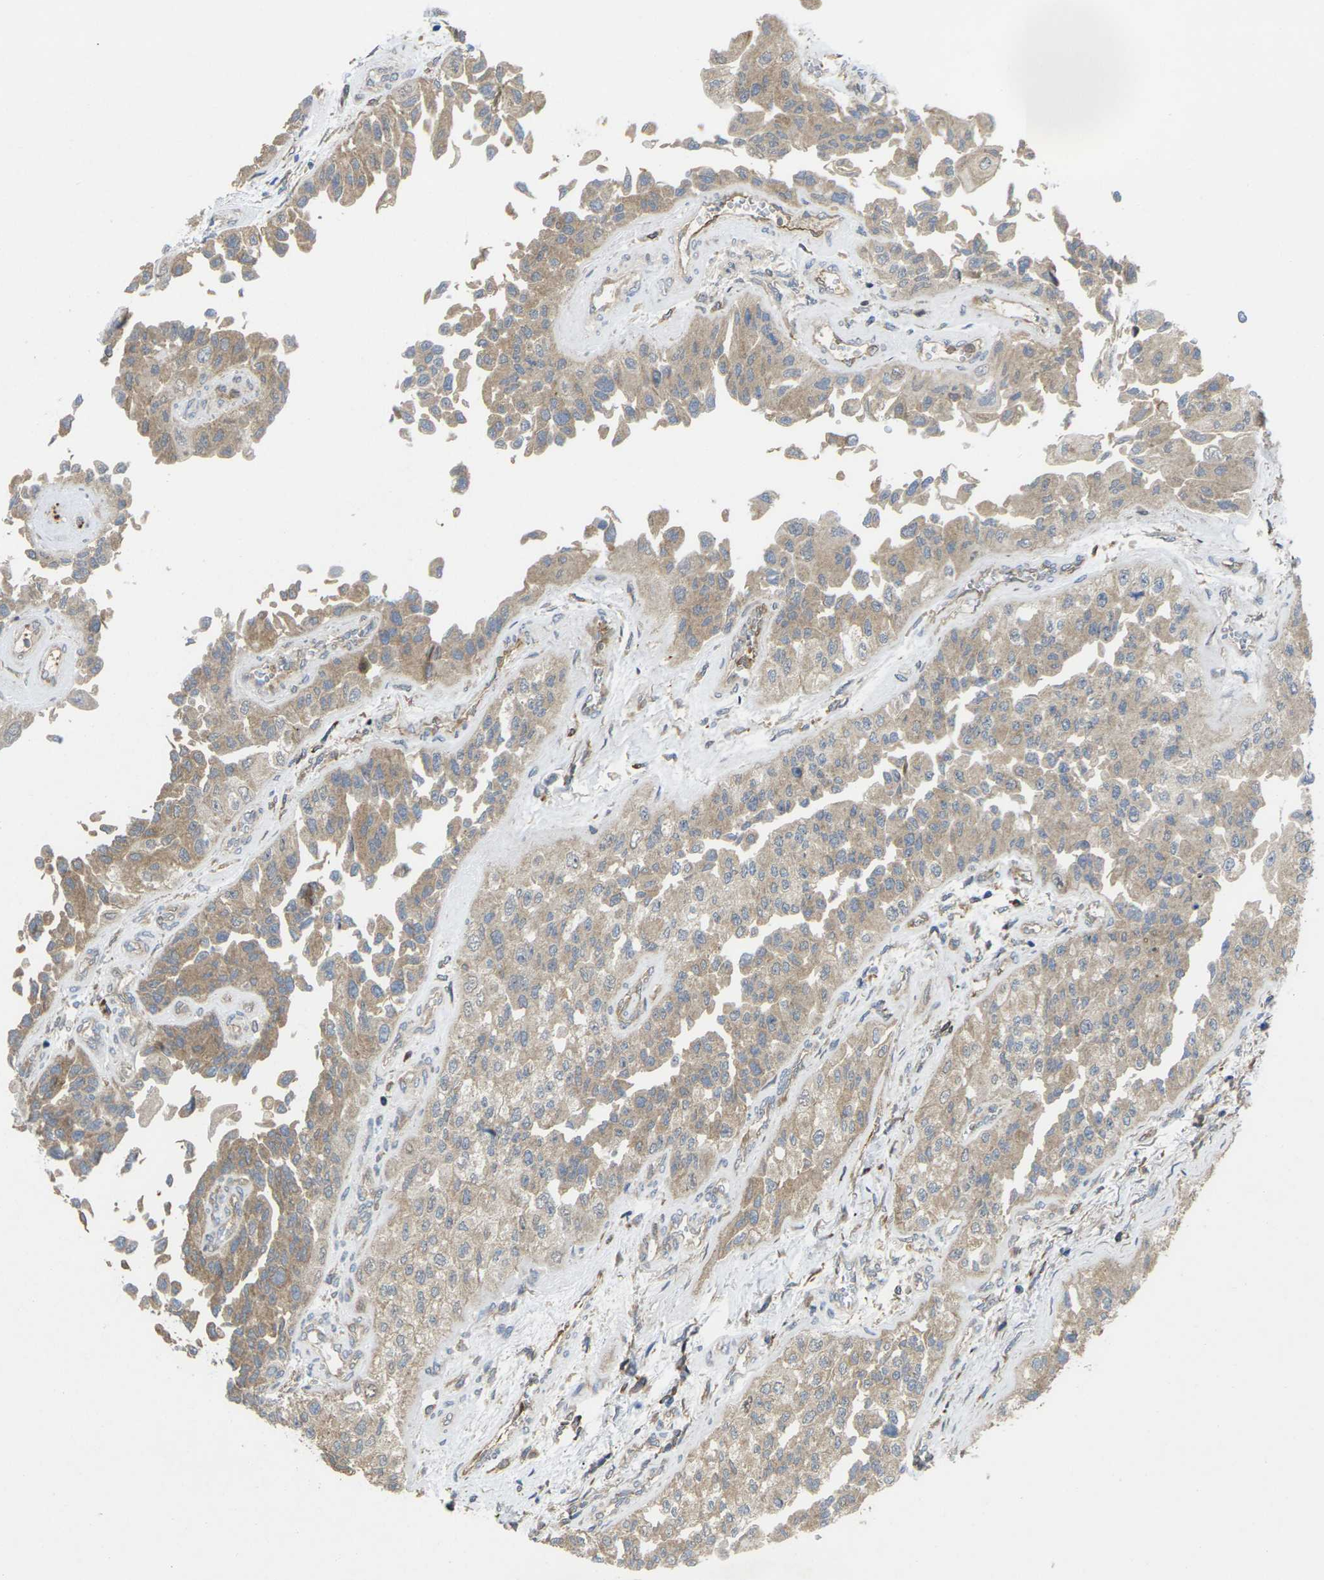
{"staining": {"intensity": "moderate", "quantity": ">75%", "location": "cytoplasmic/membranous"}, "tissue": "urothelial cancer", "cell_type": "Tumor cells", "image_type": "cancer", "snomed": [{"axis": "morphology", "description": "Urothelial carcinoma, High grade"}, {"axis": "topography", "description": "Kidney"}, {"axis": "topography", "description": "Urinary bladder"}], "caption": "High-grade urothelial carcinoma stained for a protein (brown) shows moderate cytoplasmic/membranous positive staining in about >75% of tumor cells.", "gene": "TIAM1", "patient": {"sex": "male", "age": 77}}